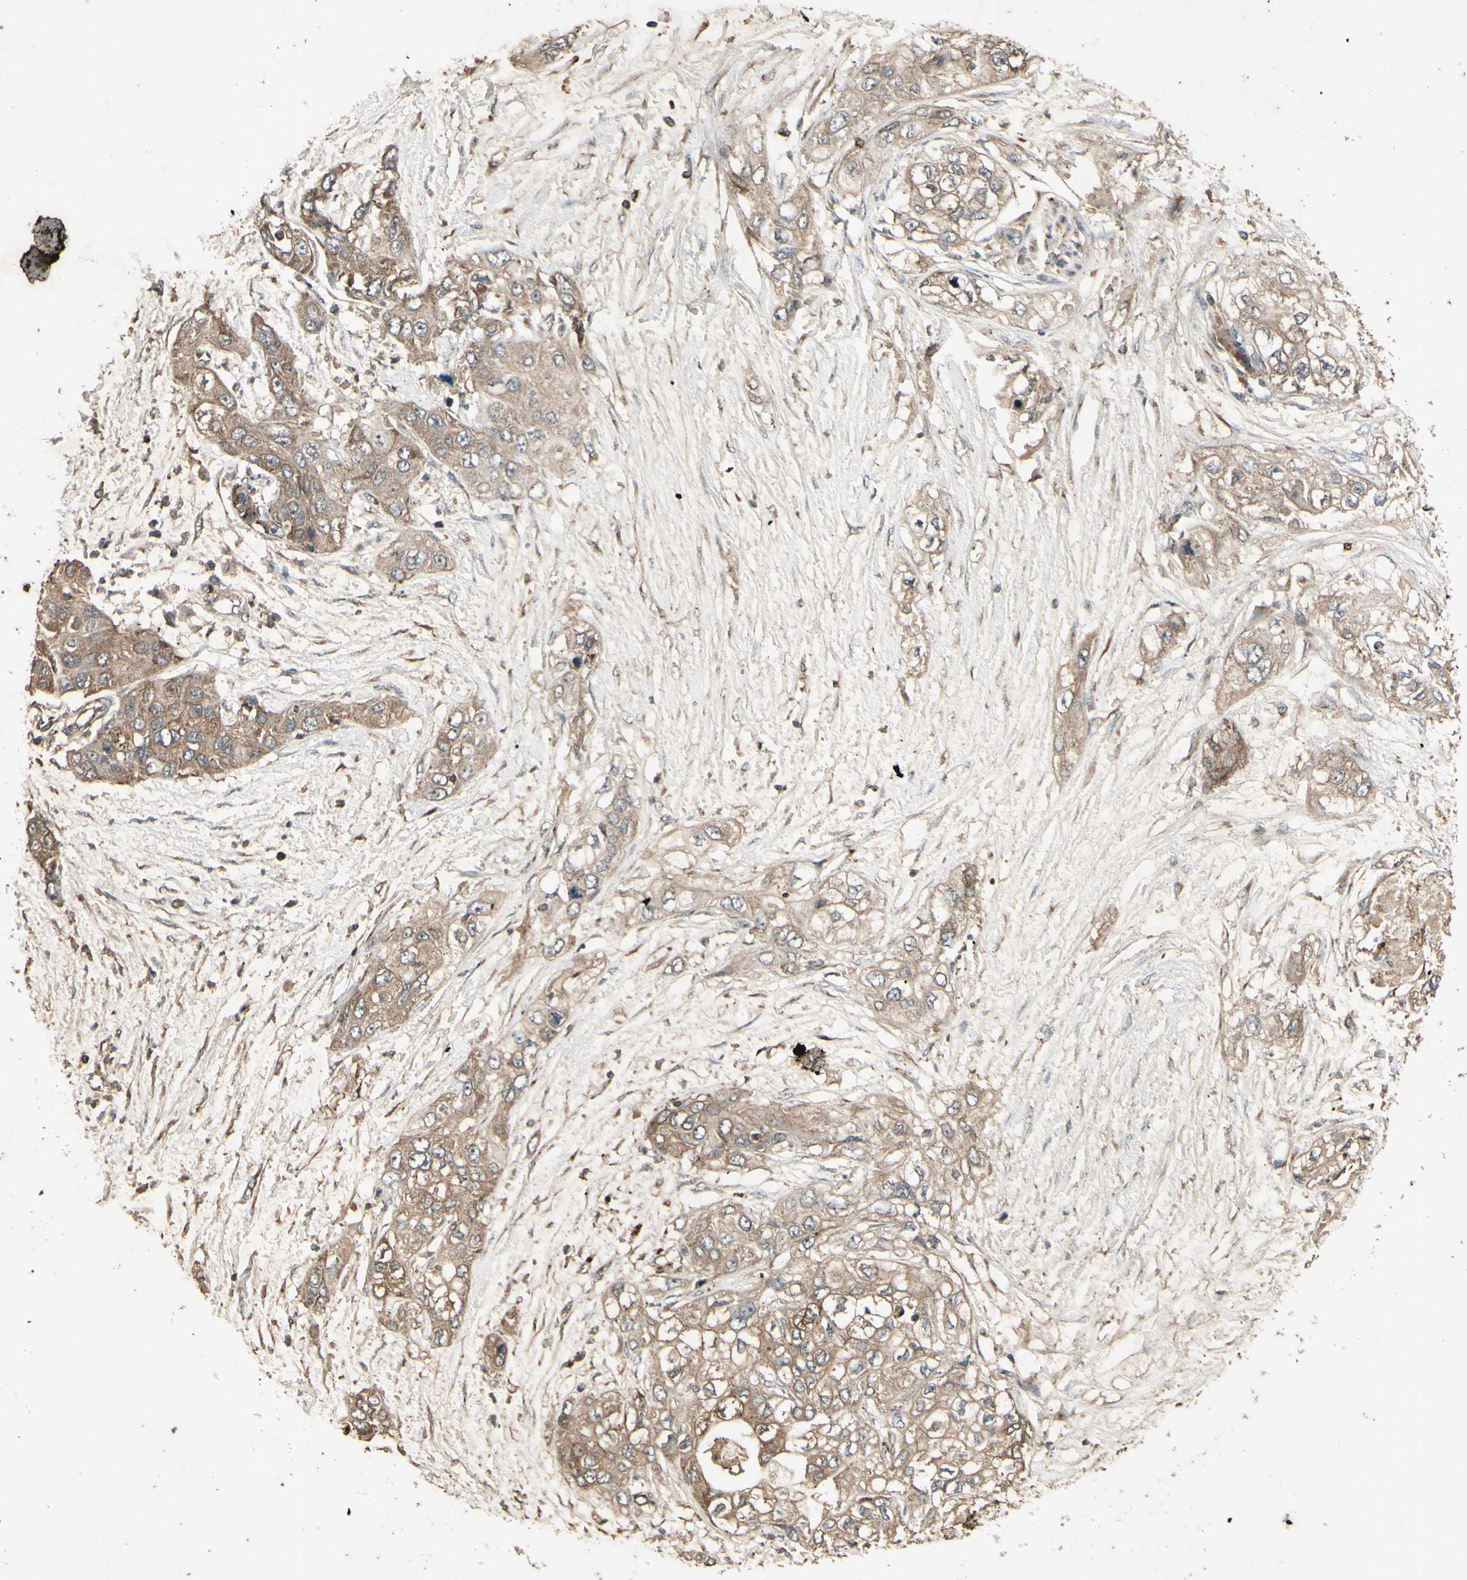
{"staining": {"intensity": "moderate", "quantity": ">75%", "location": "cytoplasmic/membranous"}, "tissue": "pancreatic cancer", "cell_type": "Tumor cells", "image_type": "cancer", "snomed": [{"axis": "morphology", "description": "Adenocarcinoma, NOS"}, {"axis": "topography", "description": "Pancreas"}], "caption": "Immunohistochemistry of human pancreatic adenocarcinoma reveals medium levels of moderate cytoplasmic/membranous expression in about >75% of tumor cells. (Stains: DAB in brown, nuclei in blue, Microscopy: brightfield microscopy at high magnification).", "gene": "AP1G1", "patient": {"sex": "female", "age": 70}}